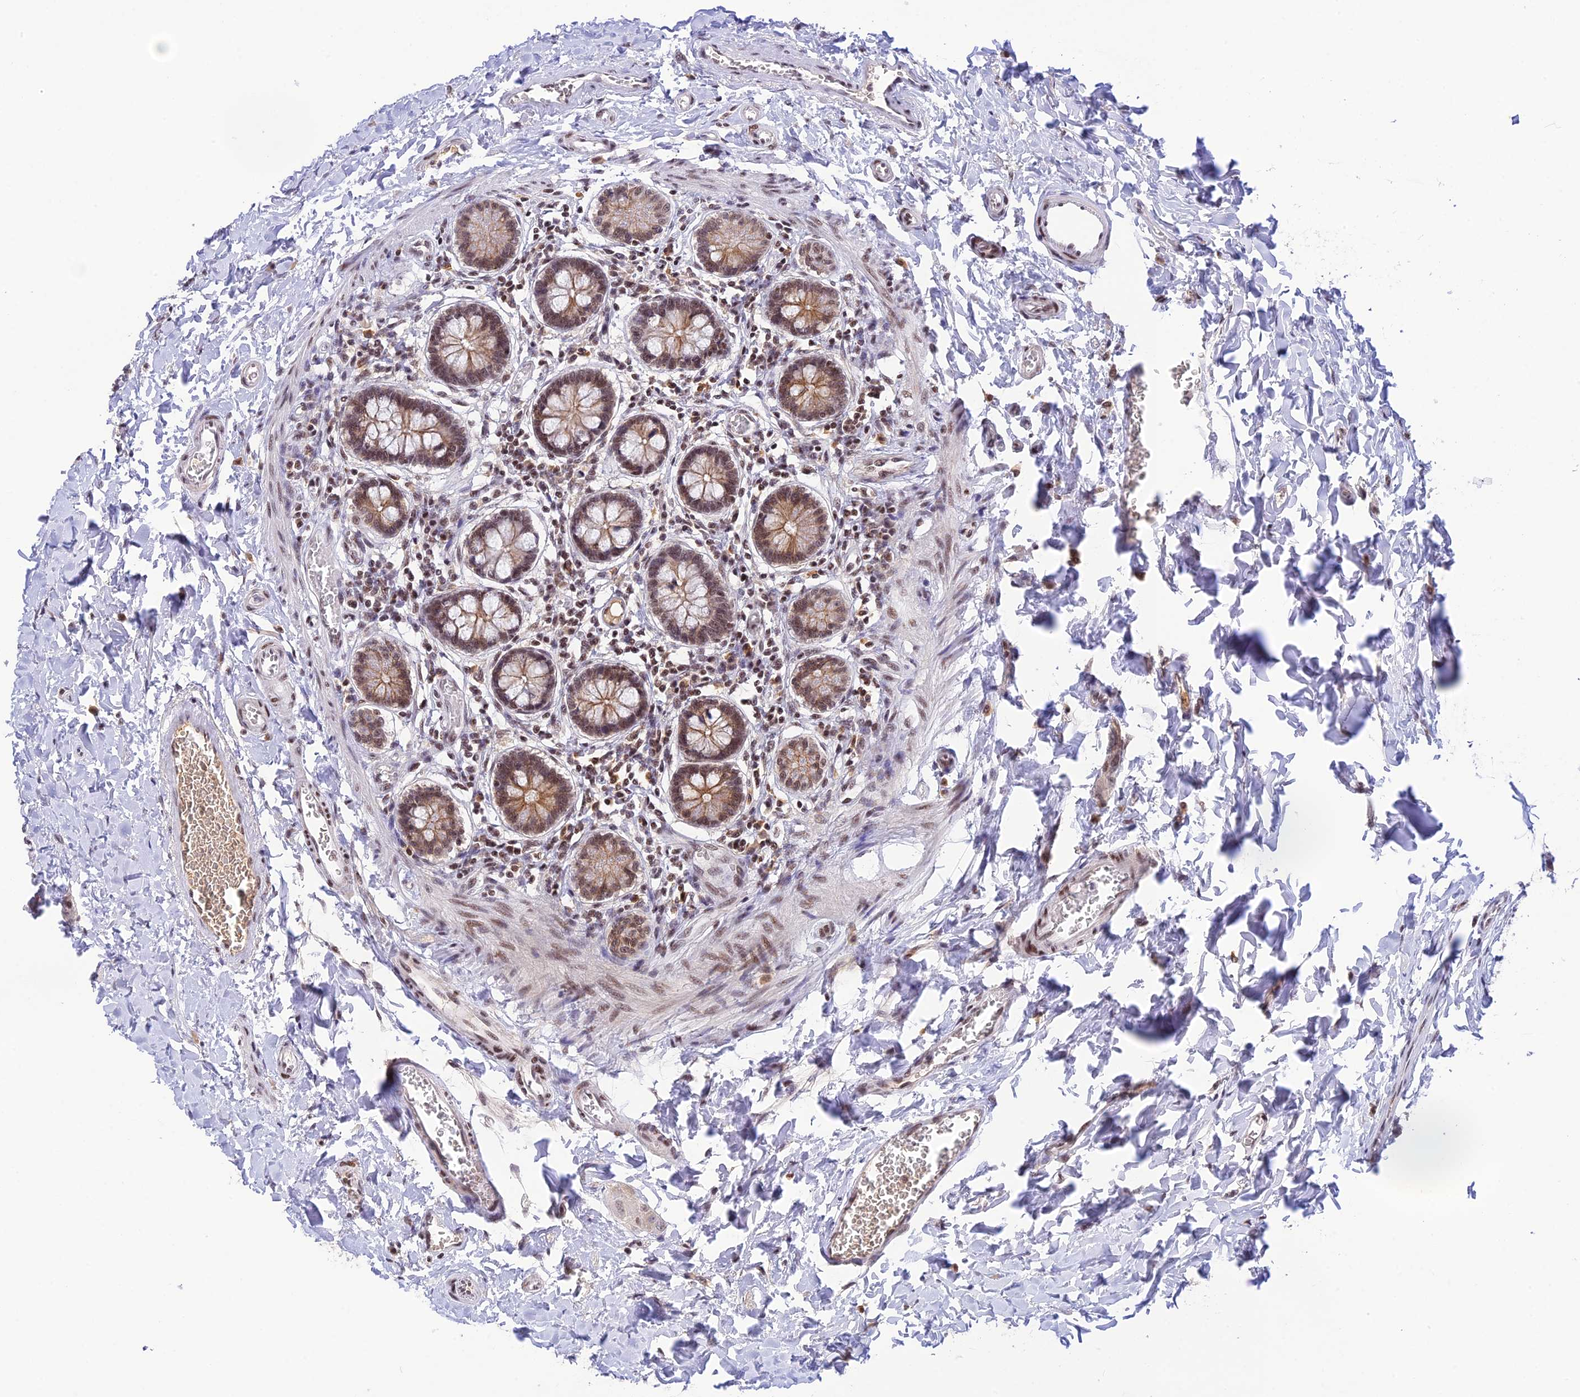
{"staining": {"intensity": "strong", "quantity": ">75%", "location": "nuclear"}, "tissue": "small intestine", "cell_type": "Glandular cells", "image_type": "normal", "snomed": [{"axis": "morphology", "description": "Normal tissue, NOS"}, {"axis": "topography", "description": "Small intestine"}], "caption": "Benign small intestine demonstrates strong nuclear positivity in approximately >75% of glandular cells, visualized by immunohistochemistry.", "gene": "THAP11", "patient": {"sex": "male", "age": 52}}